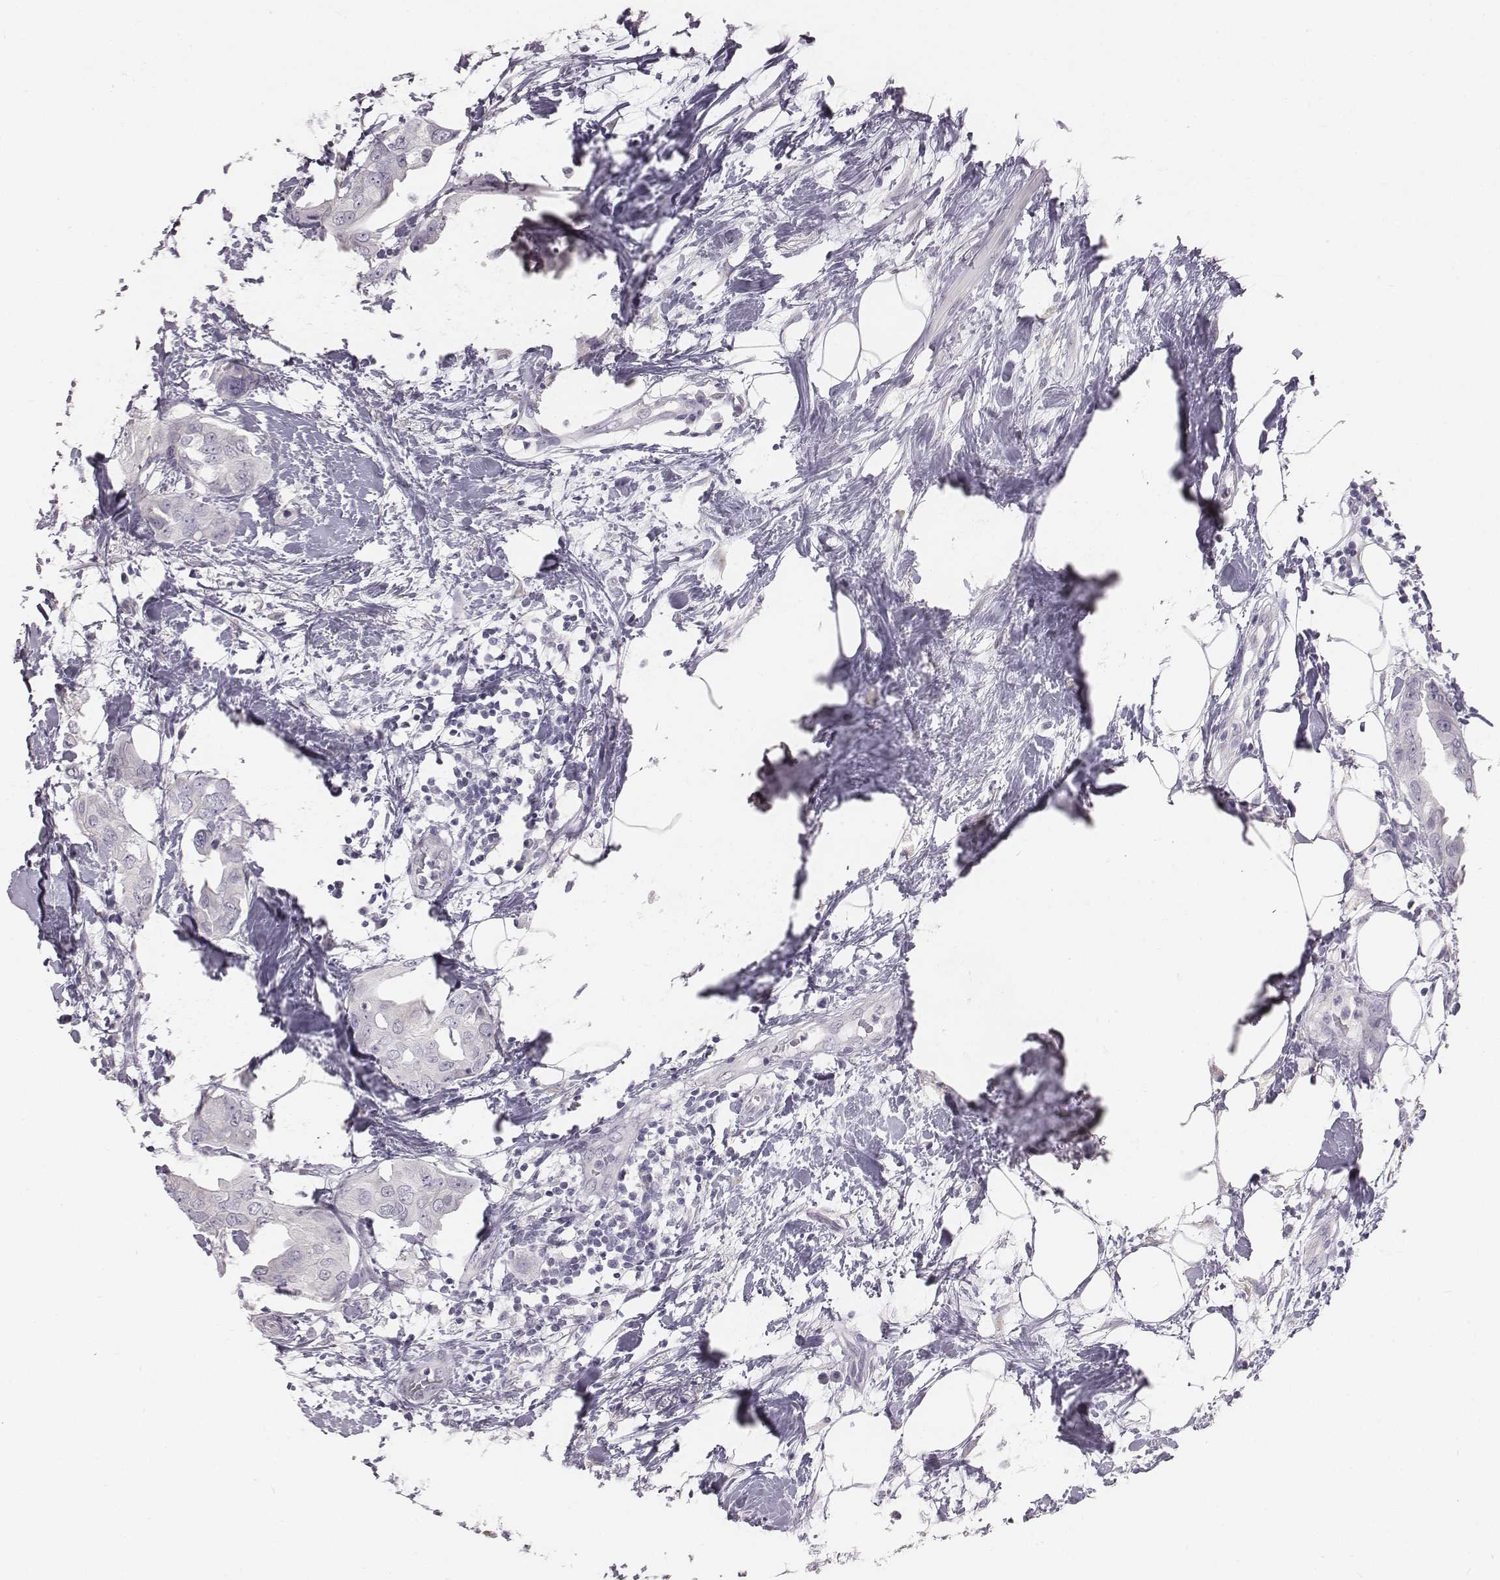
{"staining": {"intensity": "negative", "quantity": "none", "location": "none"}, "tissue": "breast cancer", "cell_type": "Tumor cells", "image_type": "cancer", "snomed": [{"axis": "morphology", "description": "Normal tissue, NOS"}, {"axis": "morphology", "description": "Duct carcinoma"}, {"axis": "topography", "description": "Breast"}], "caption": "Immunohistochemical staining of breast cancer displays no significant positivity in tumor cells.", "gene": "C6orf58", "patient": {"sex": "female", "age": 40}}